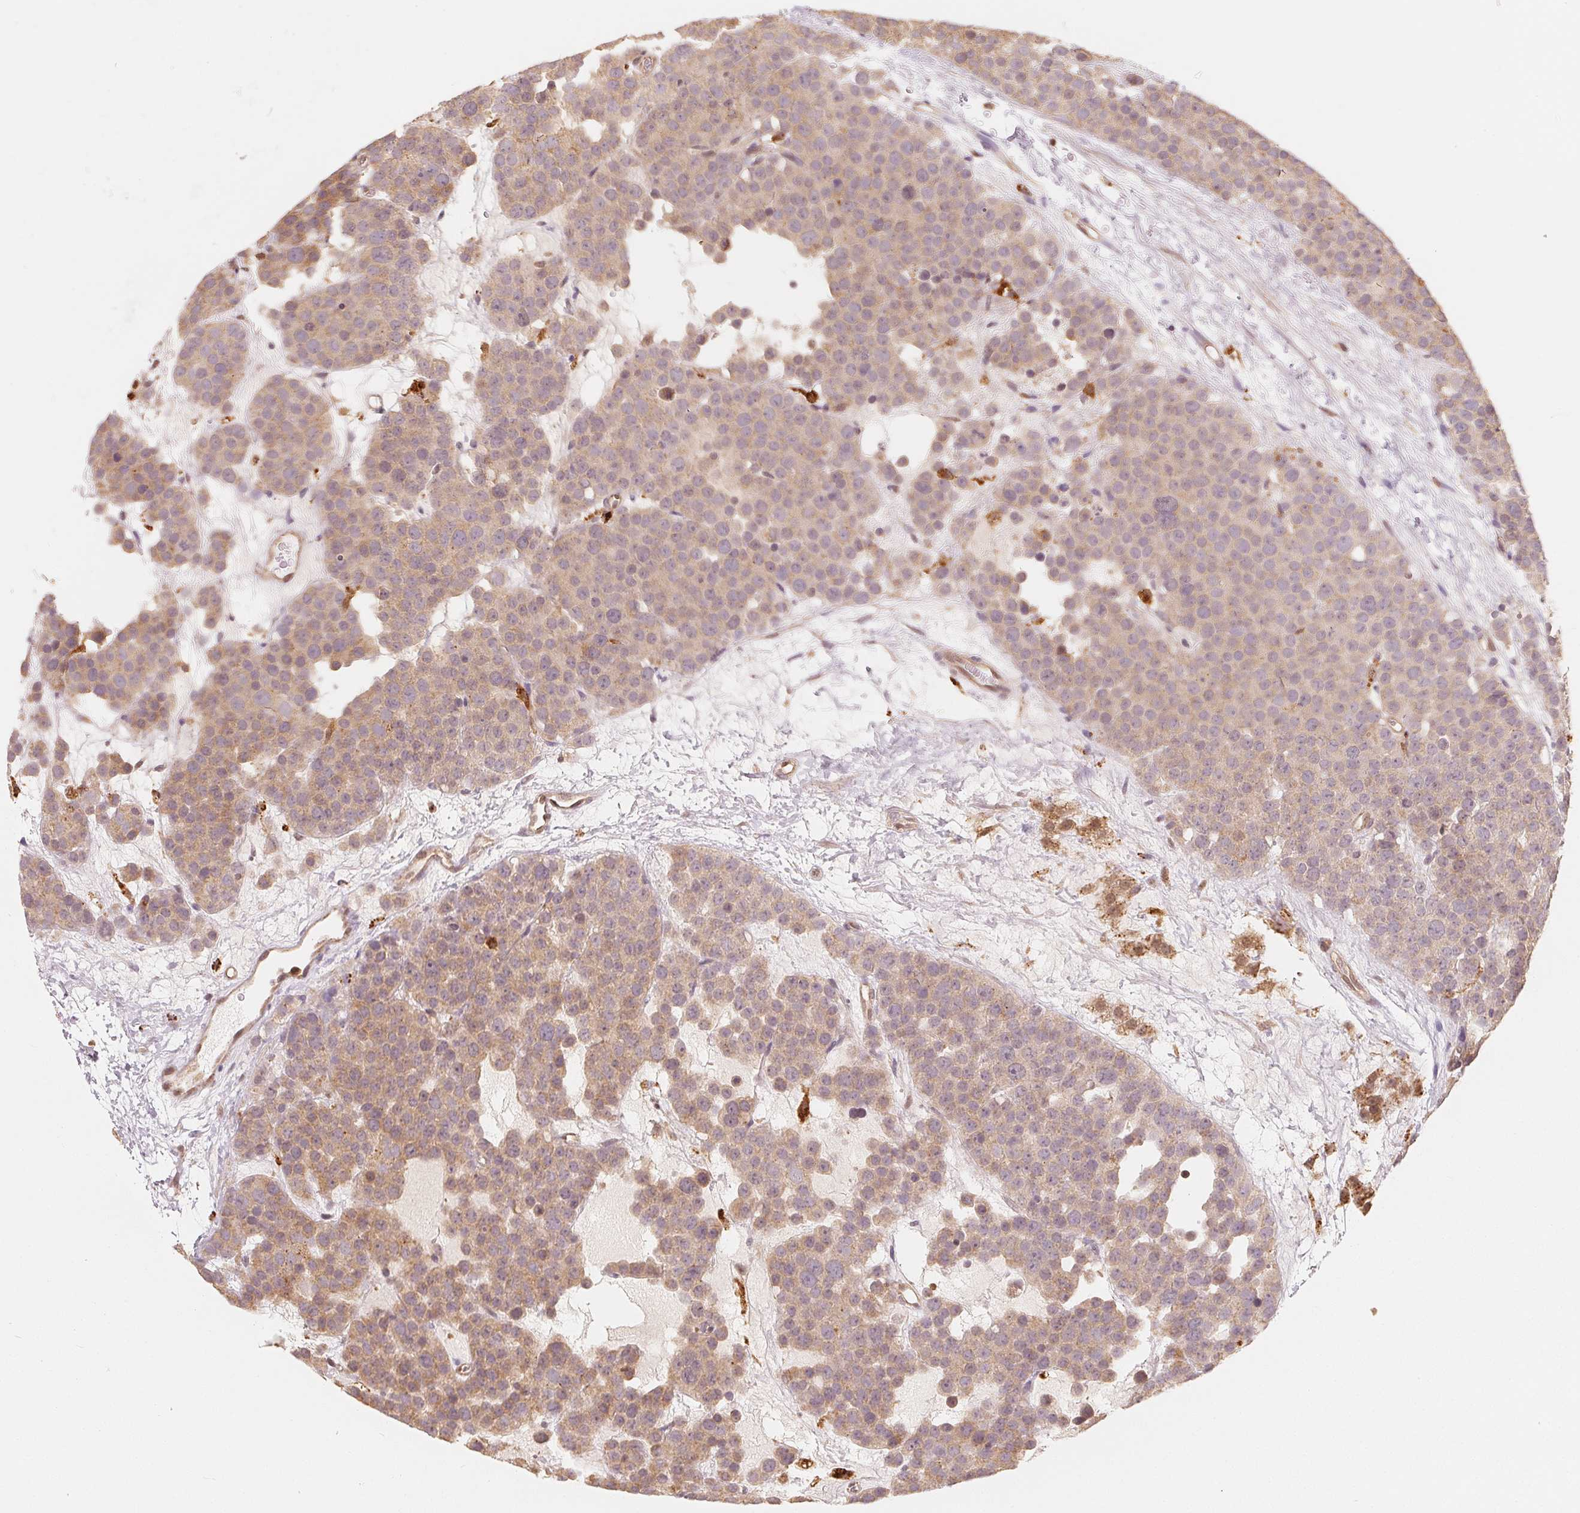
{"staining": {"intensity": "weak", "quantity": ">75%", "location": "cytoplasmic/membranous"}, "tissue": "testis cancer", "cell_type": "Tumor cells", "image_type": "cancer", "snomed": [{"axis": "morphology", "description": "Seminoma, NOS"}, {"axis": "topography", "description": "Testis"}], "caption": "A brown stain highlights weak cytoplasmic/membranous staining of a protein in human testis cancer (seminoma) tumor cells. (brown staining indicates protein expression, while blue staining denotes nuclei).", "gene": "GUSB", "patient": {"sex": "male", "age": 71}}